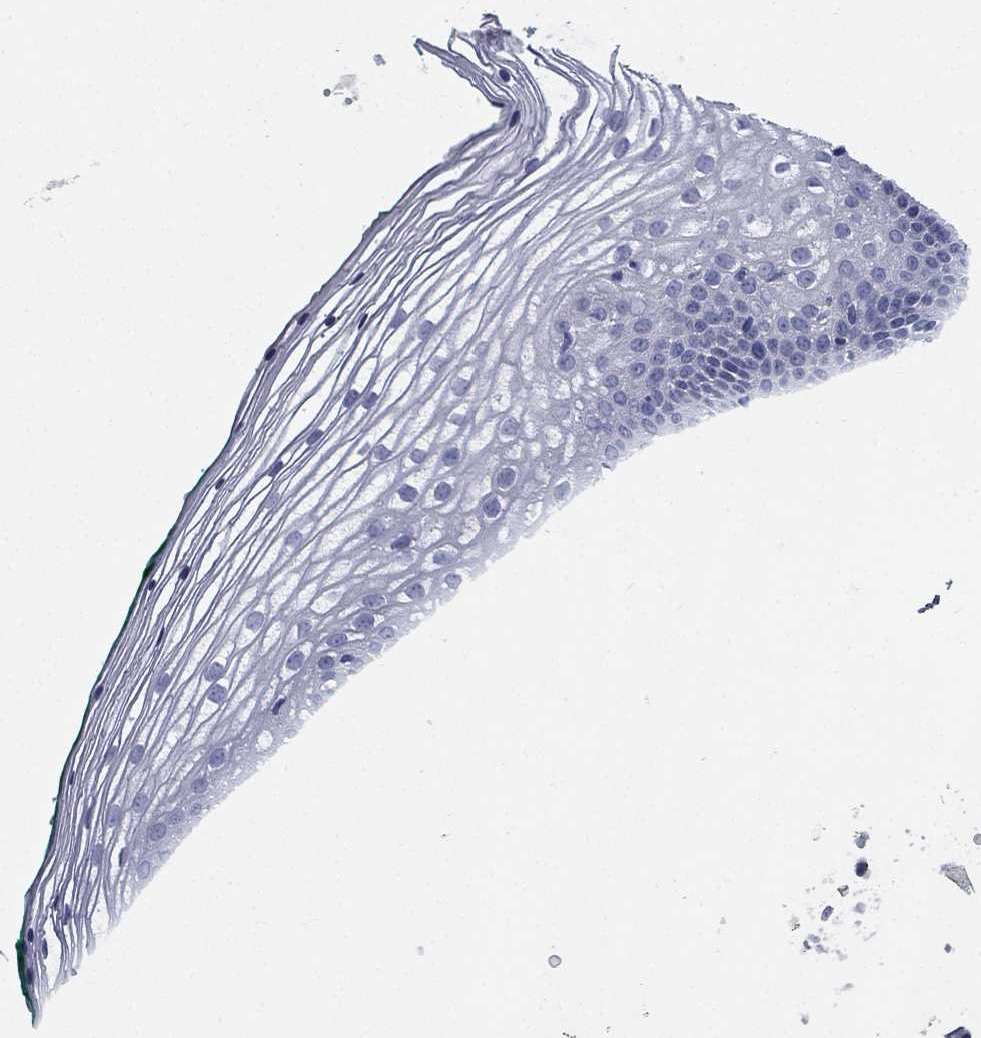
{"staining": {"intensity": "negative", "quantity": "none", "location": "none"}, "tissue": "vagina", "cell_type": "Squamous epithelial cells", "image_type": "normal", "snomed": [{"axis": "morphology", "description": "Normal tissue, NOS"}, {"axis": "topography", "description": "Vagina"}], "caption": "Squamous epithelial cells show no significant expression in benign vagina.", "gene": "FCER2", "patient": {"sex": "female", "age": 36}}